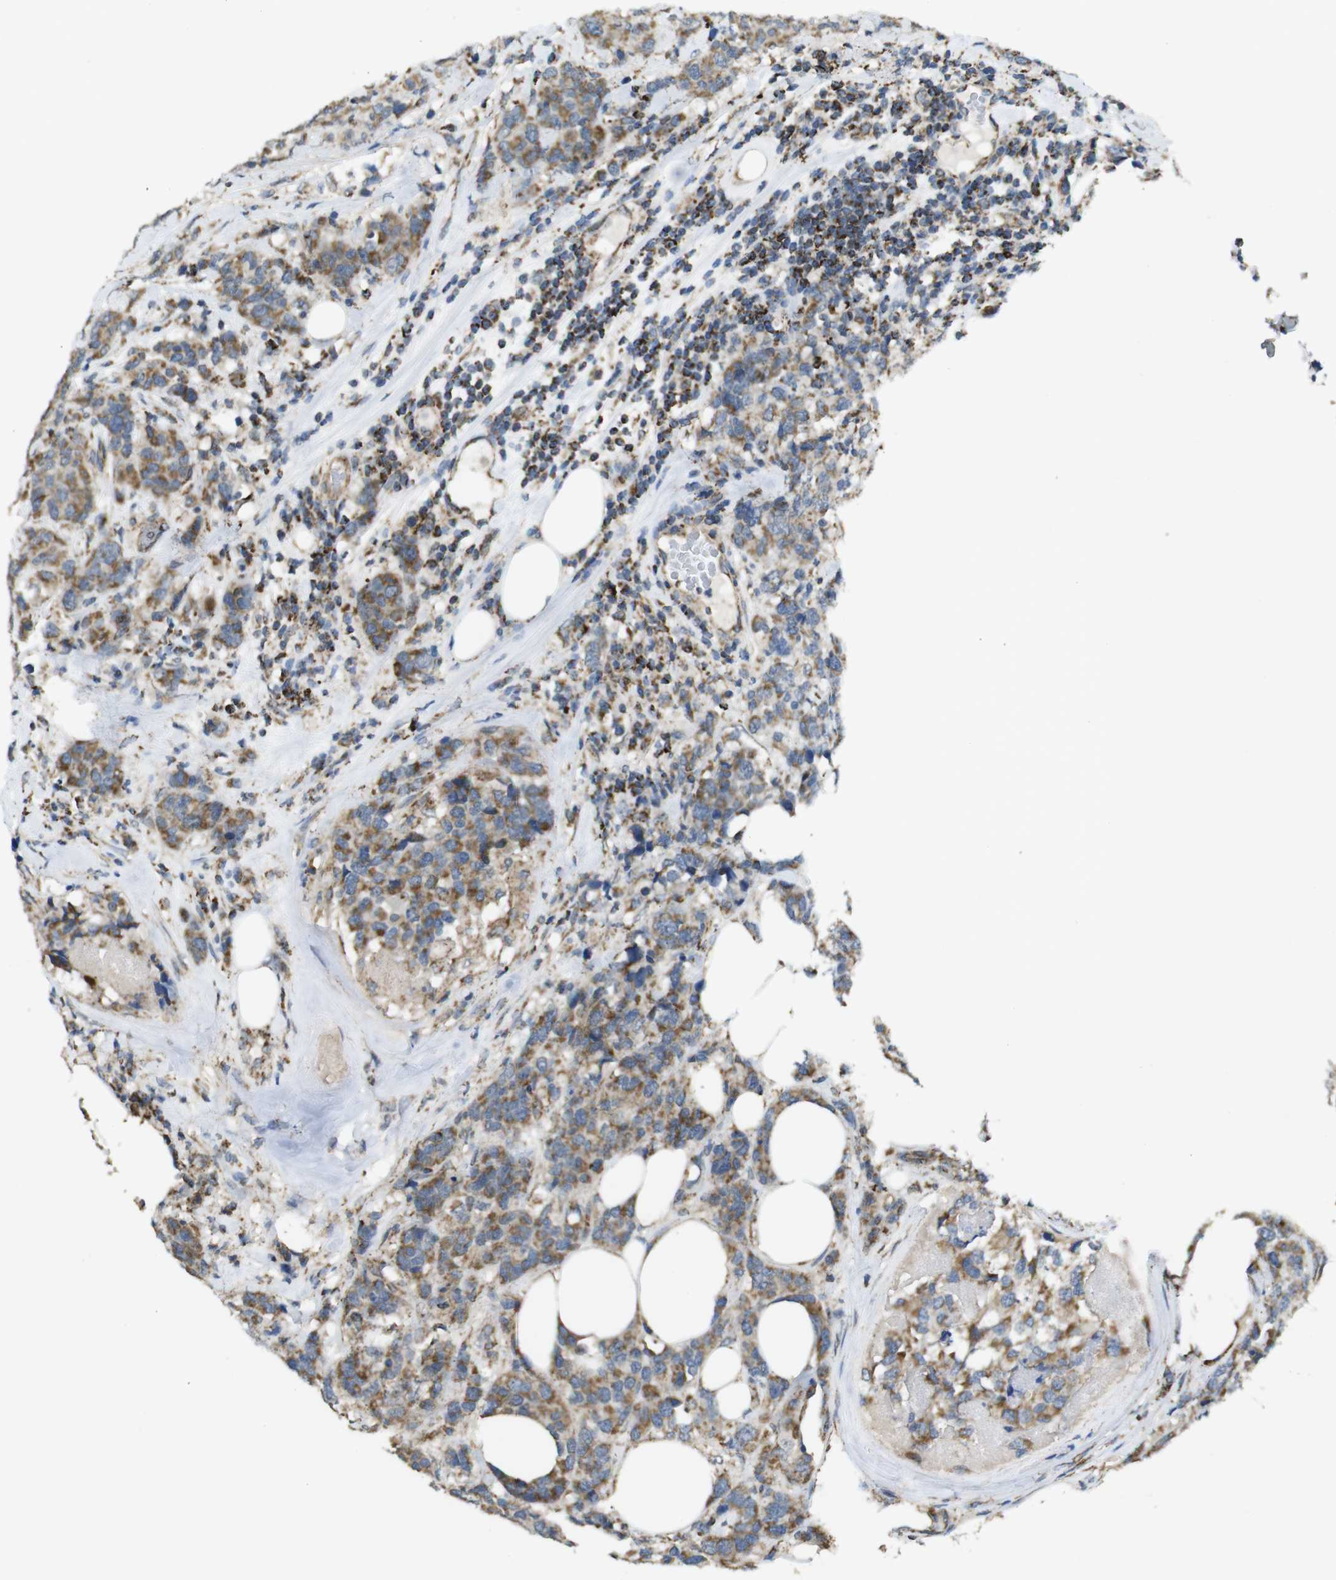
{"staining": {"intensity": "moderate", "quantity": ">75%", "location": "cytoplasmic/membranous"}, "tissue": "breast cancer", "cell_type": "Tumor cells", "image_type": "cancer", "snomed": [{"axis": "morphology", "description": "Lobular carcinoma"}, {"axis": "topography", "description": "Breast"}], "caption": "Moderate cytoplasmic/membranous positivity is identified in about >75% of tumor cells in breast lobular carcinoma.", "gene": "CALHM2", "patient": {"sex": "female", "age": 59}}